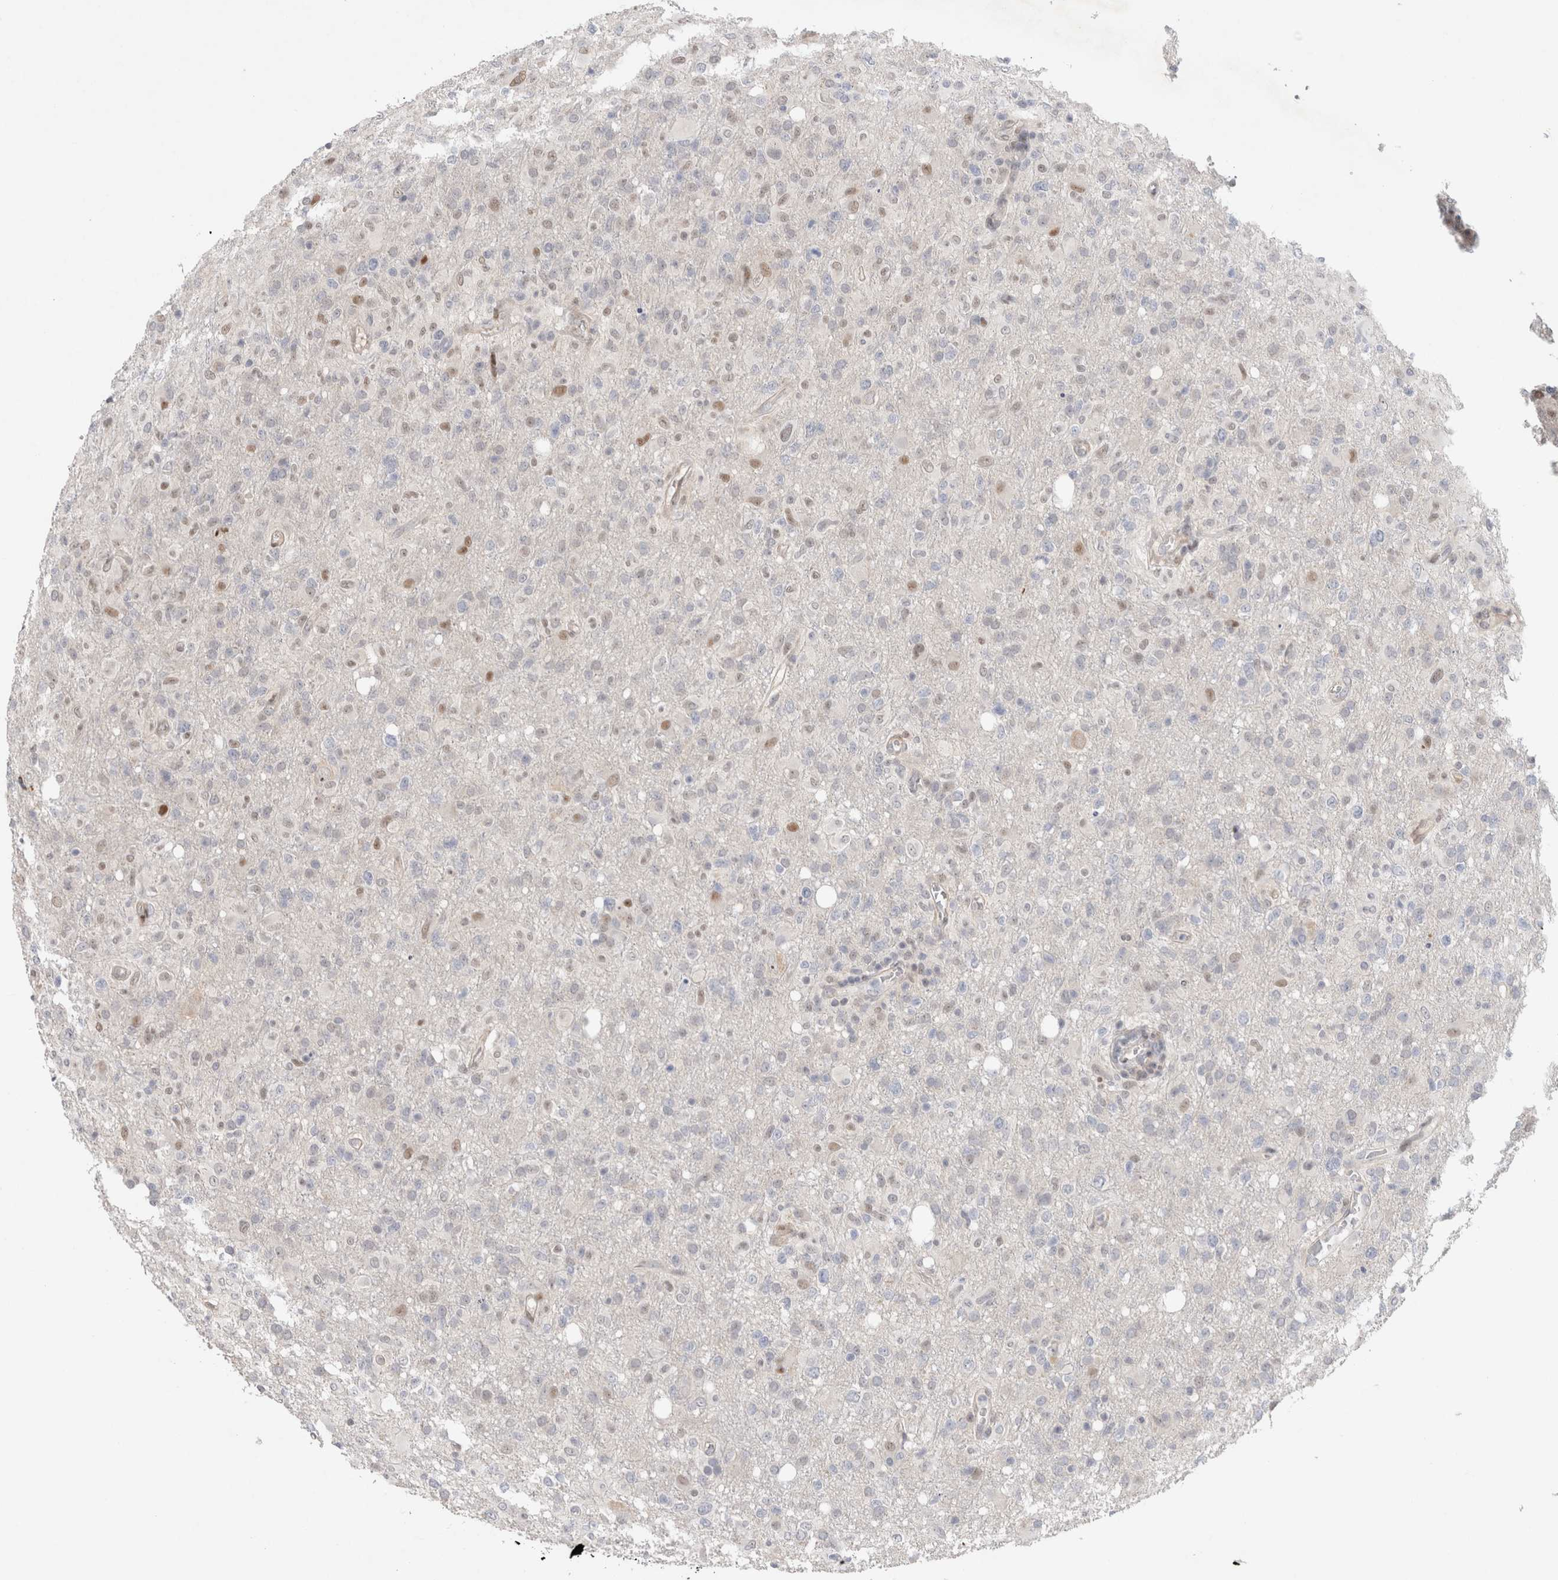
{"staining": {"intensity": "weak", "quantity": "<25%", "location": "nuclear"}, "tissue": "glioma", "cell_type": "Tumor cells", "image_type": "cancer", "snomed": [{"axis": "morphology", "description": "Glioma, malignant, High grade"}, {"axis": "topography", "description": "Brain"}], "caption": "Immunohistochemical staining of glioma demonstrates no significant positivity in tumor cells.", "gene": "TCF4", "patient": {"sex": "female", "age": 57}}